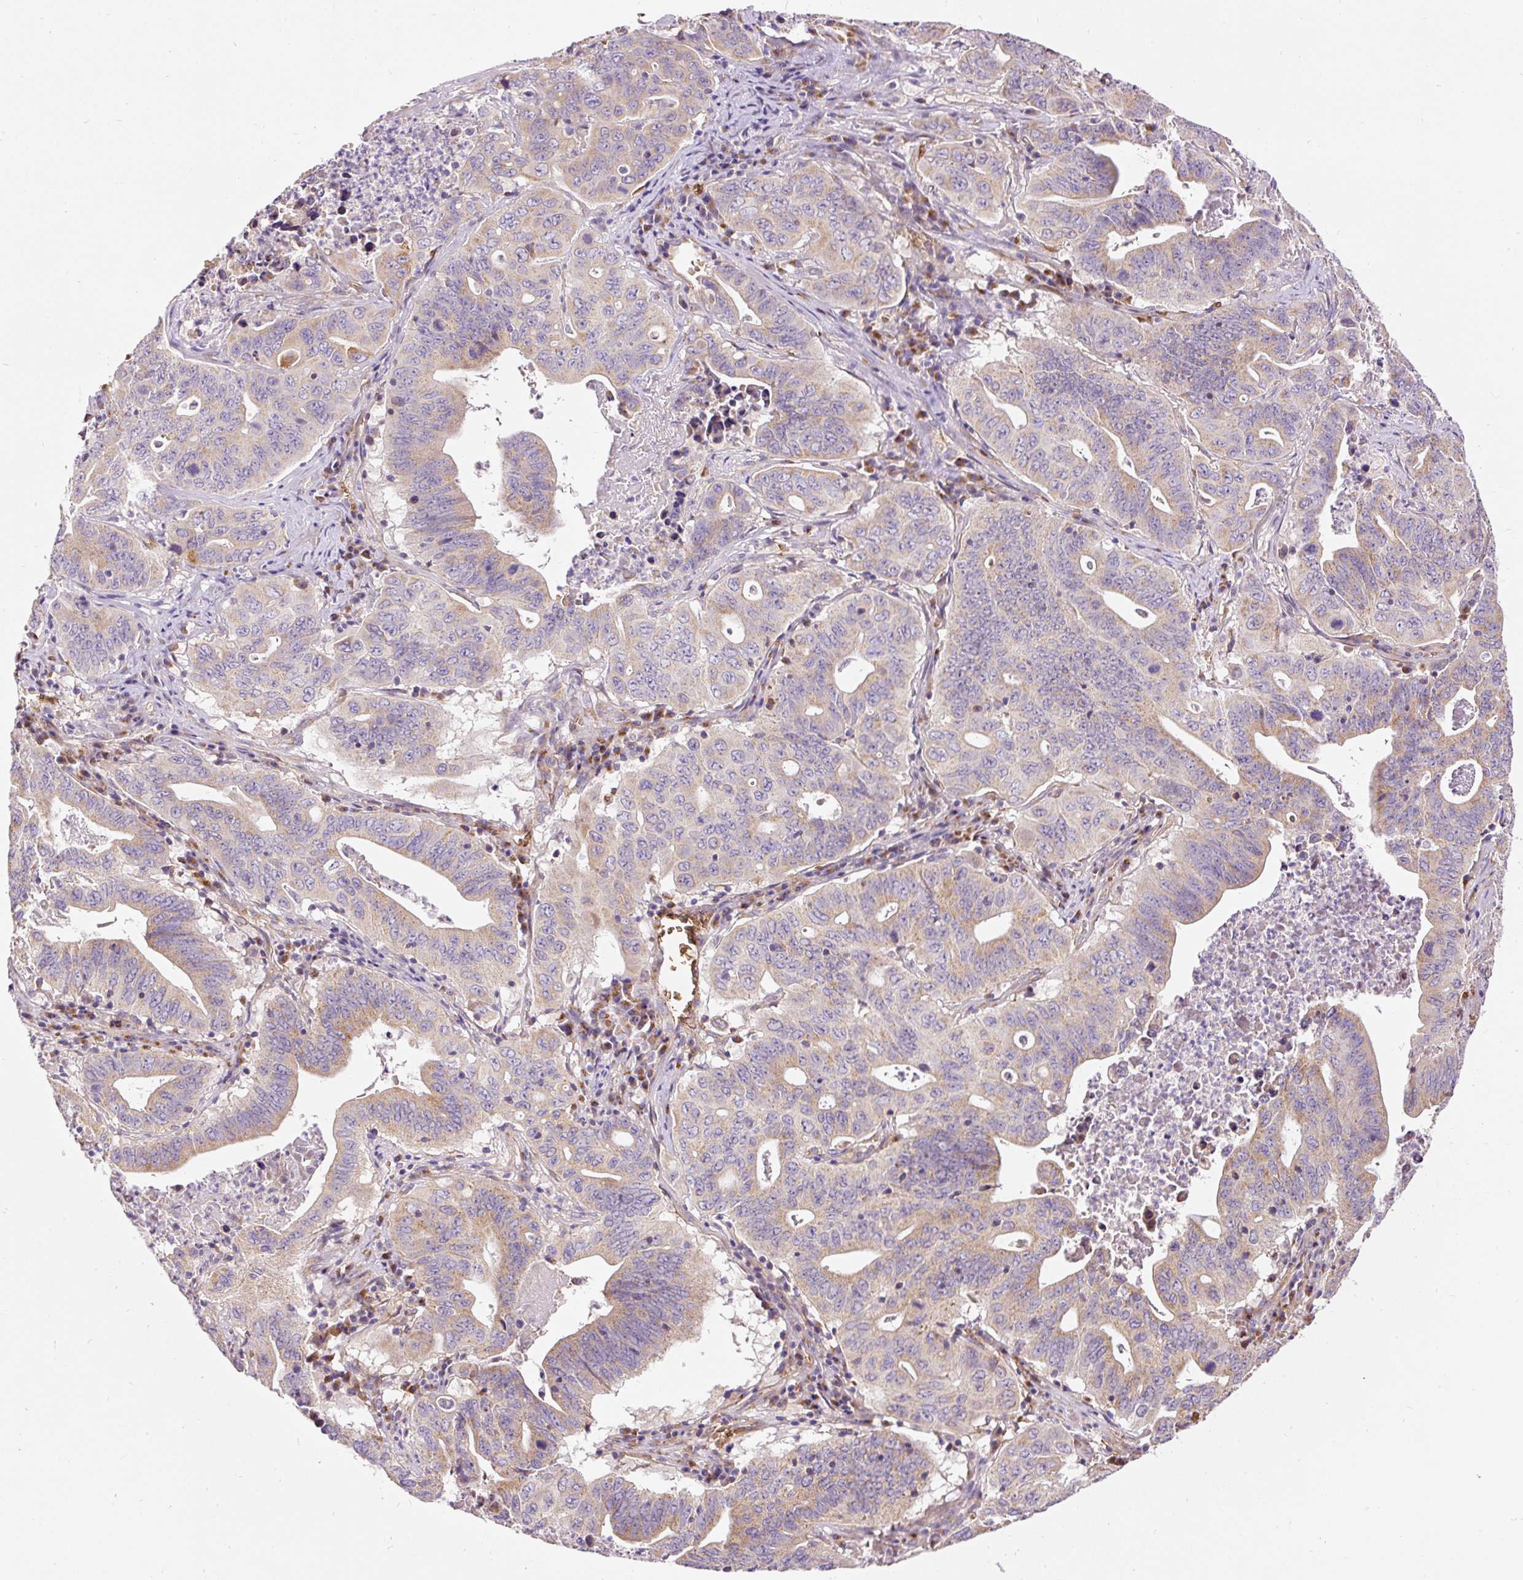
{"staining": {"intensity": "moderate", "quantity": "25%-75%", "location": "cytoplasmic/membranous"}, "tissue": "lung cancer", "cell_type": "Tumor cells", "image_type": "cancer", "snomed": [{"axis": "morphology", "description": "Adenocarcinoma, NOS"}, {"axis": "topography", "description": "Lung"}], "caption": "Immunohistochemical staining of lung cancer (adenocarcinoma) demonstrates medium levels of moderate cytoplasmic/membranous expression in about 25%-75% of tumor cells.", "gene": "PRRC2A", "patient": {"sex": "female", "age": 60}}